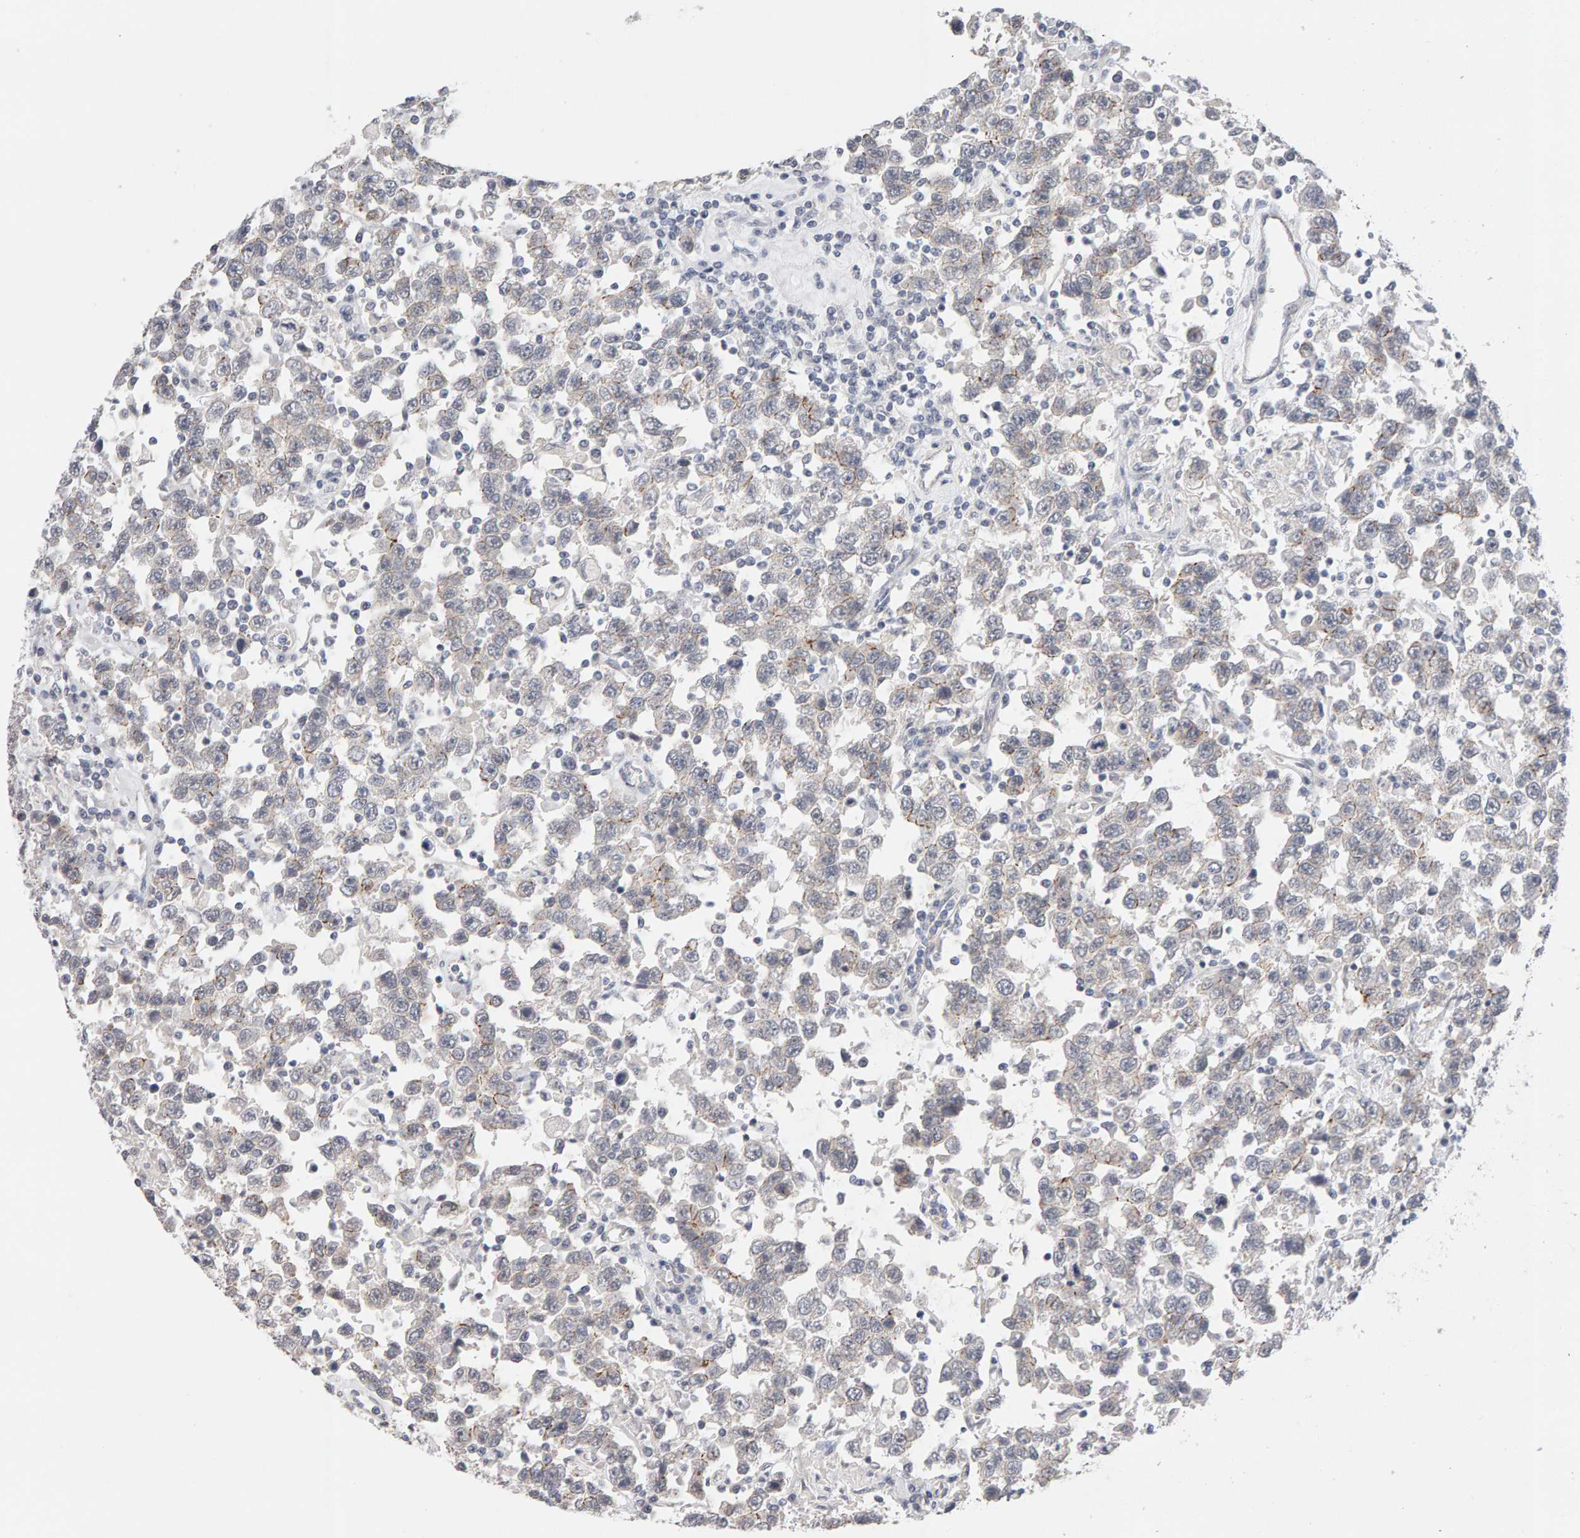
{"staining": {"intensity": "negative", "quantity": "none", "location": "none"}, "tissue": "testis cancer", "cell_type": "Tumor cells", "image_type": "cancer", "snomed": [{"axis": "morphology", "description": "Seminoma, NOS"}, {"axis": "topography", "description": "Testis"}], "caption": "Immunohistochemistry histopathology image of testis seminoma stained for a protein (brown), which reveals no positivity in tumor cells.", "gene": "HNF4A", "patient": {"sex": "male", "age": 41}}